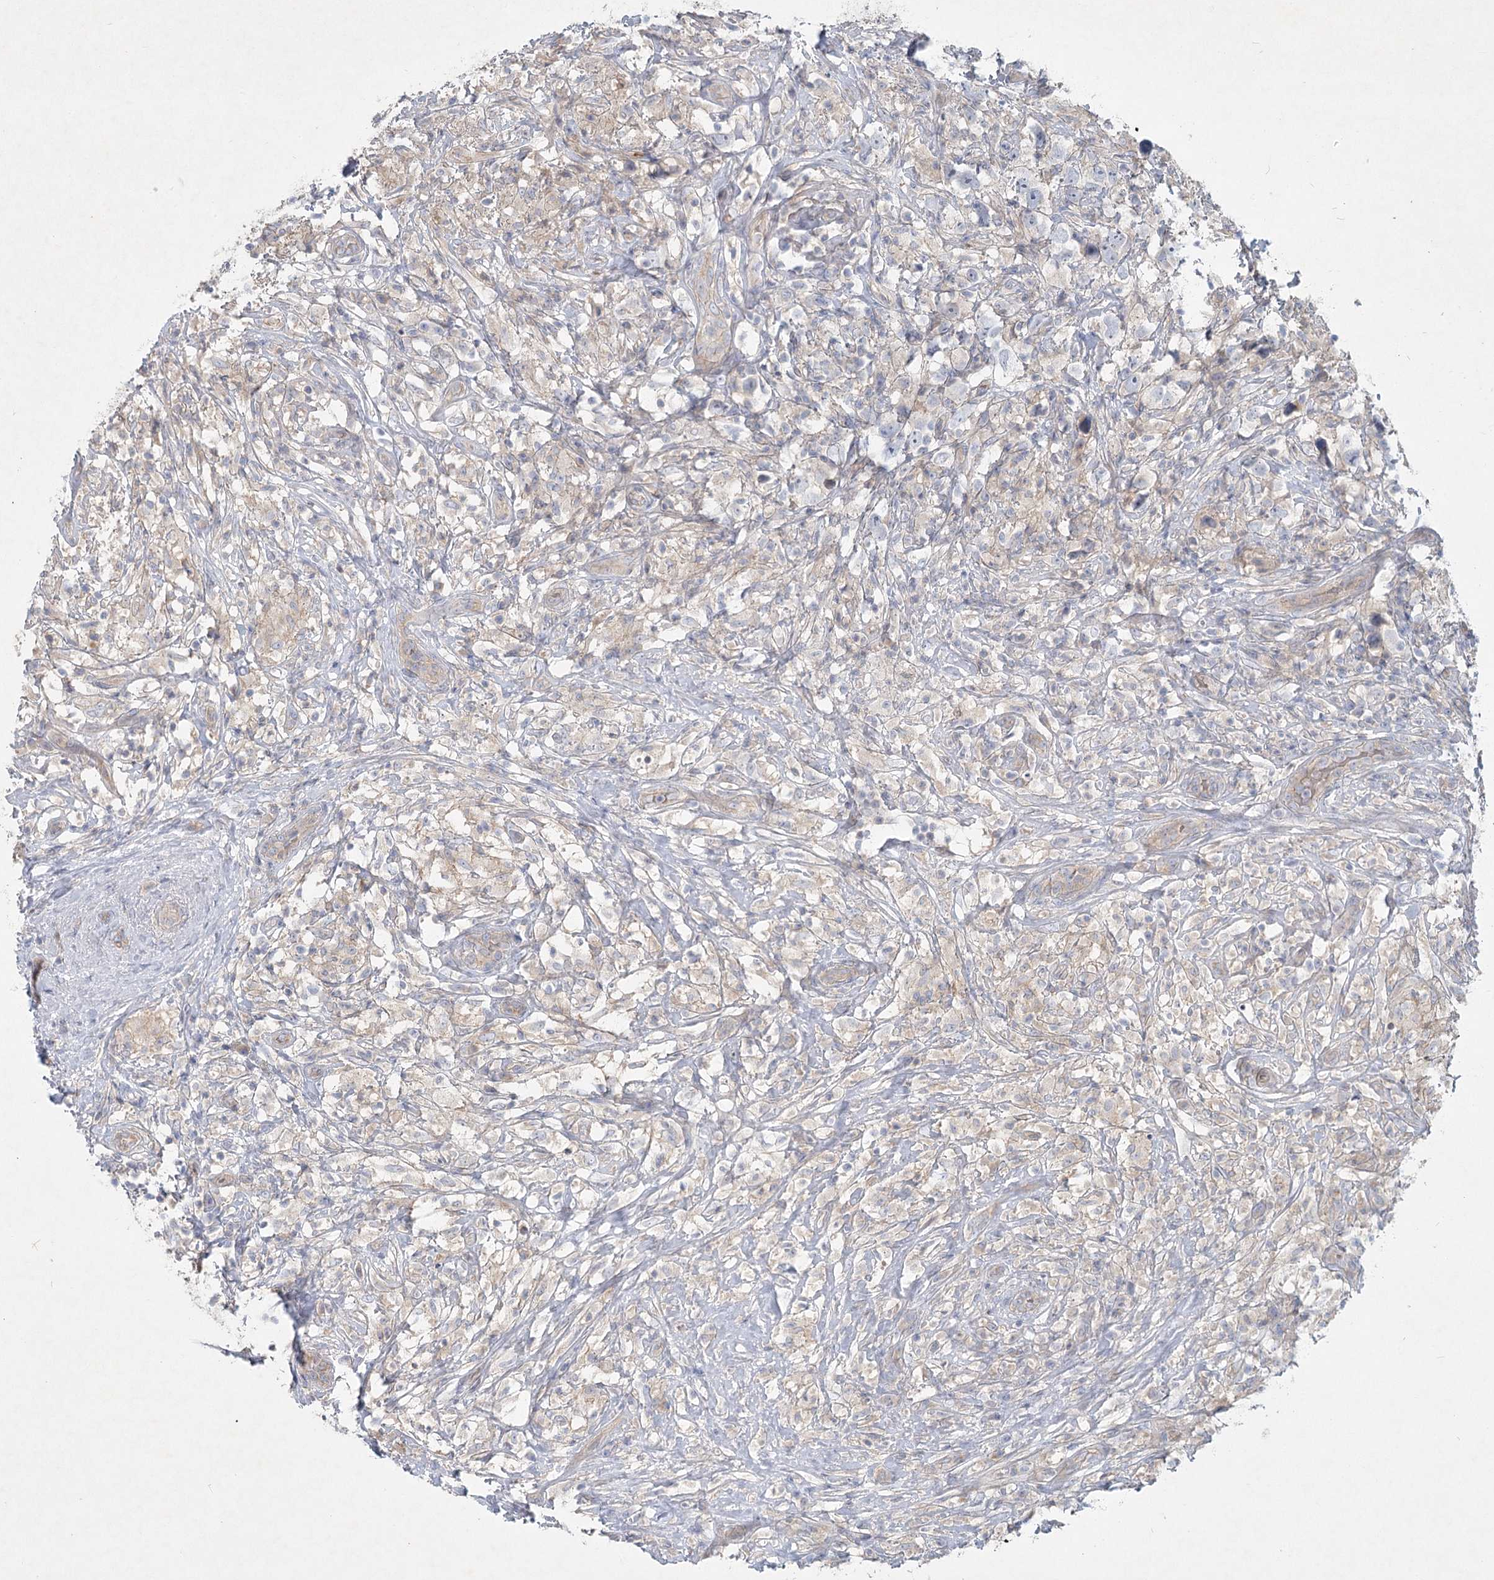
{"staining": {"intensity": "negative", "quantity": "none", "location": "none"}, "tissue": "testis cancer", "cell_type": "Tumor cells", "image_type": "cancer", "snomed": [{"axis": "morphology", "description": "Seminoma, NOS"}, {"axis": "topography", "description": "Testis"}], "caption": "Tumor cells are negative for protein expression in human testis cancer (seminoma).", "gene": "DNMBP", "patient": {"sex": "male", "age": 49}}